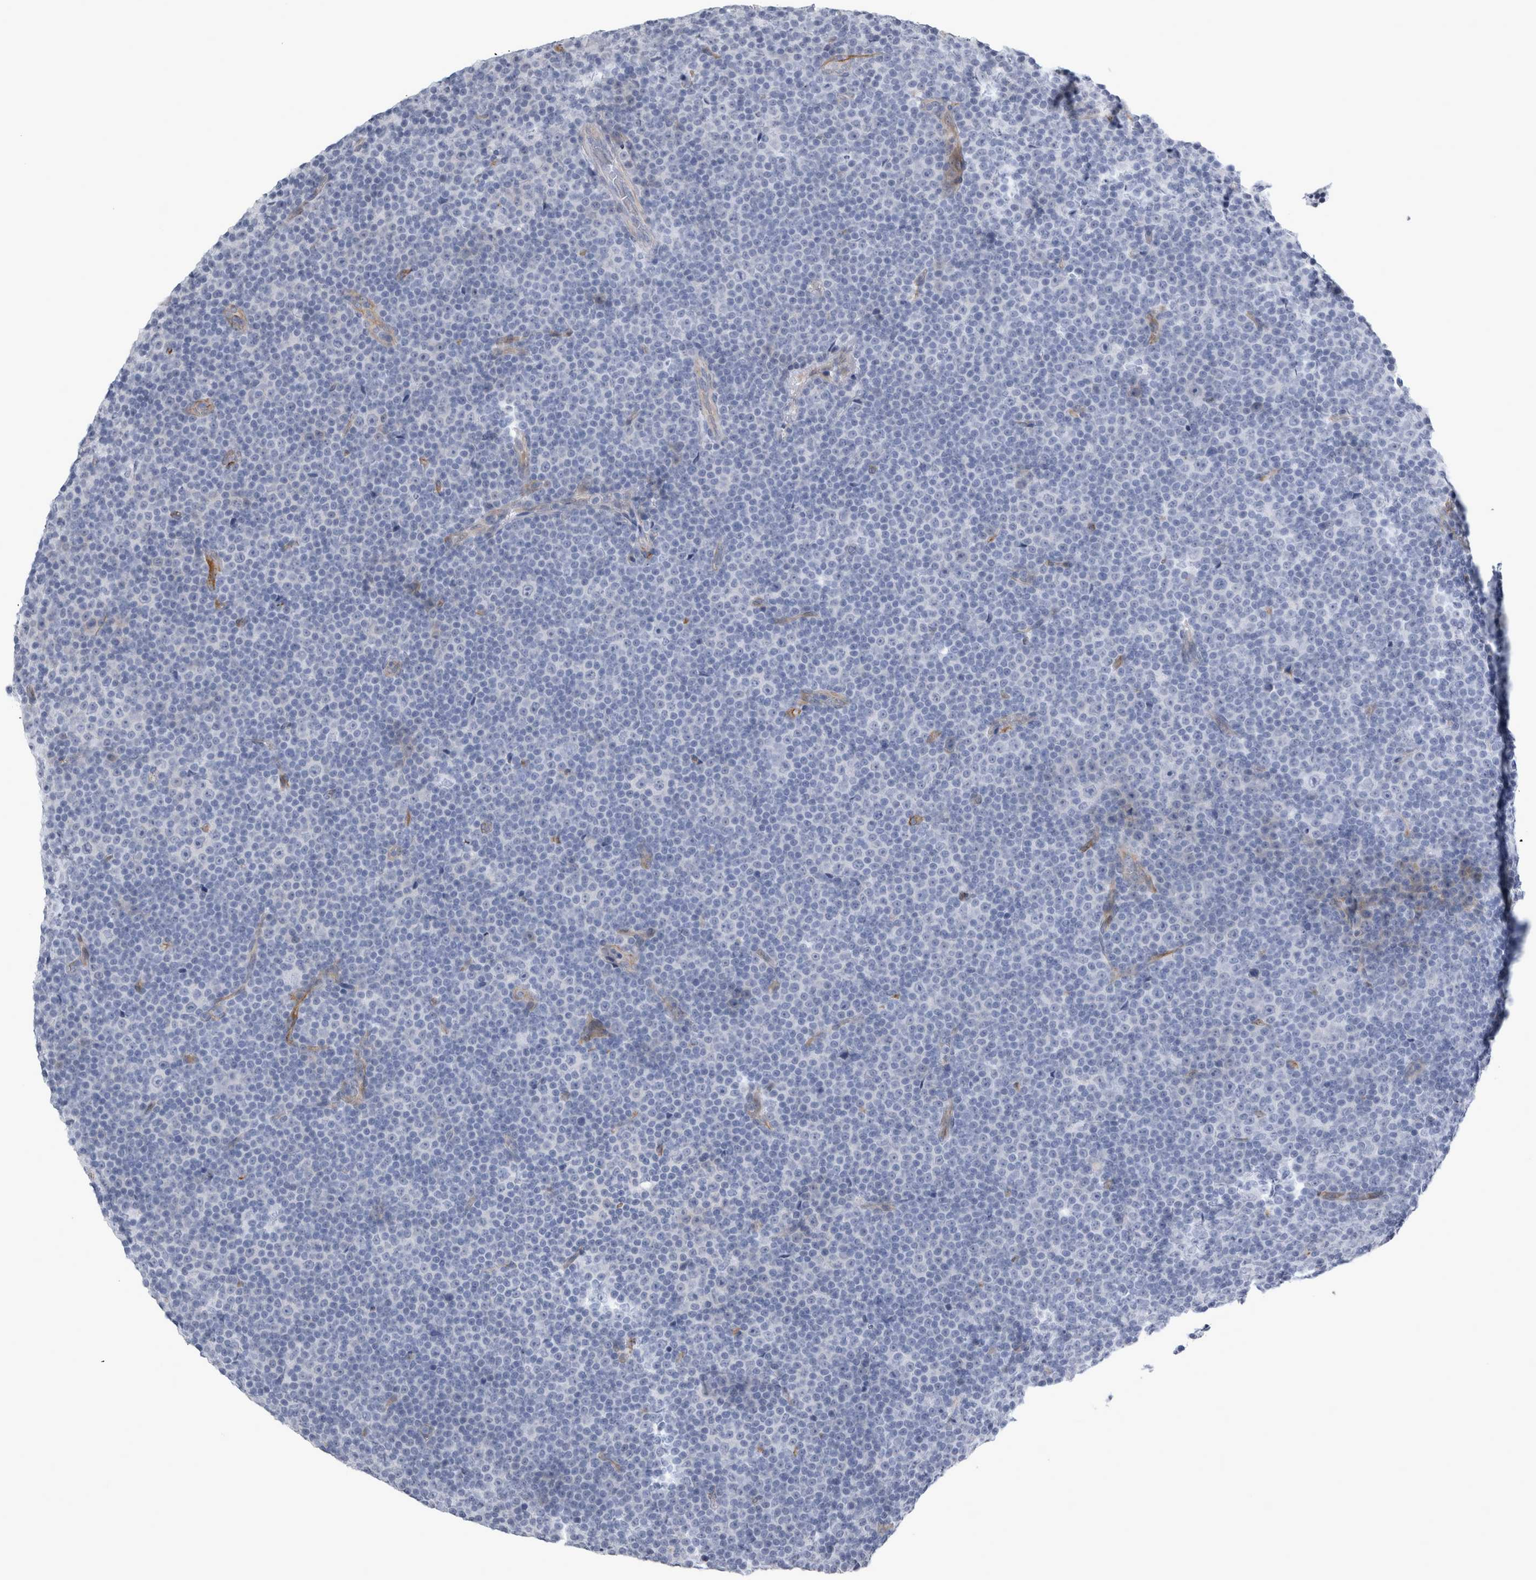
{"staining": {"intensity": "negative", "quantity": "none", "location": "none"}, "tissue": "lymphoma", "cell_type": "Tumor cells", "image_type": "cancer", "snomed": [{"axis": "morphology", "description": "Malignant lymphoma, non-Hodgkin's type, Low grade"}, {"axis": "topography", "description": "Lymph node"}], "caption": "IHC of human malignant lymphoma, non-Hodgkin's type (low-grade) demonstrates no expression in tumor cells.", "gene": "VWDE", "patient": {"sex": "female", "age": 67}}